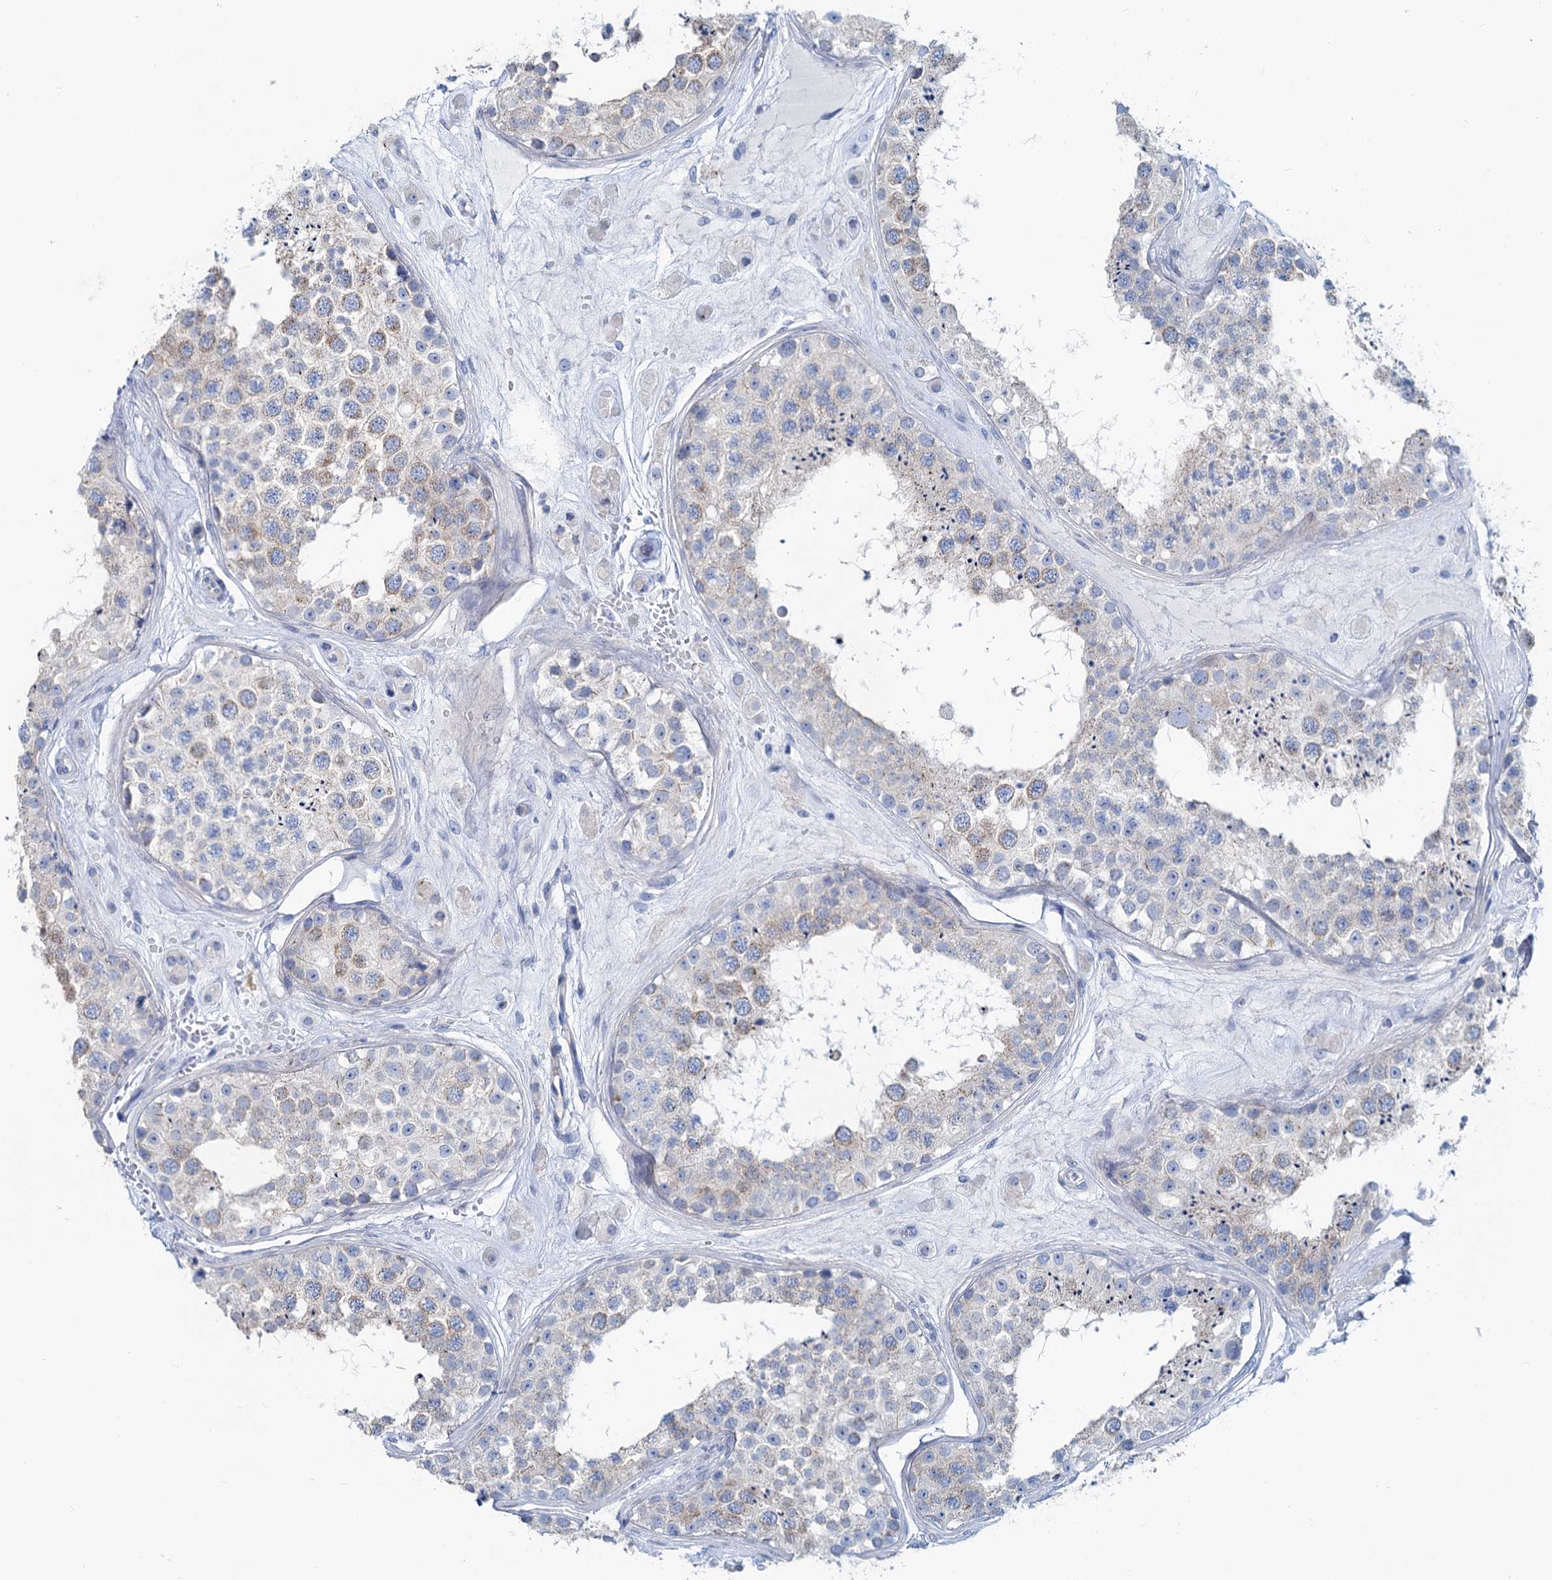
{"staining": {"intensity": "weak", "quantity": "<25%", "location": "cytoplasmic/membranous"}, "tissue": "testis", "cell_type": "Cells in seminiferous ducts", "image_type": "normal", "snomed": [{"axis": "morphology", "description": "Normal tissue, NOS"}, {"axis": "topography", "description": "Testis"}], "caption": "Cells in seminiferous ducts show no significant protein staining in unremarkable testis. (Brightfield microscopy of DAB (3,3'-diaminobenzidine) immunohistochemistry at high magnification).", "gene": "SLC1A3", "patient": {"sex": "male", "age": 25}}